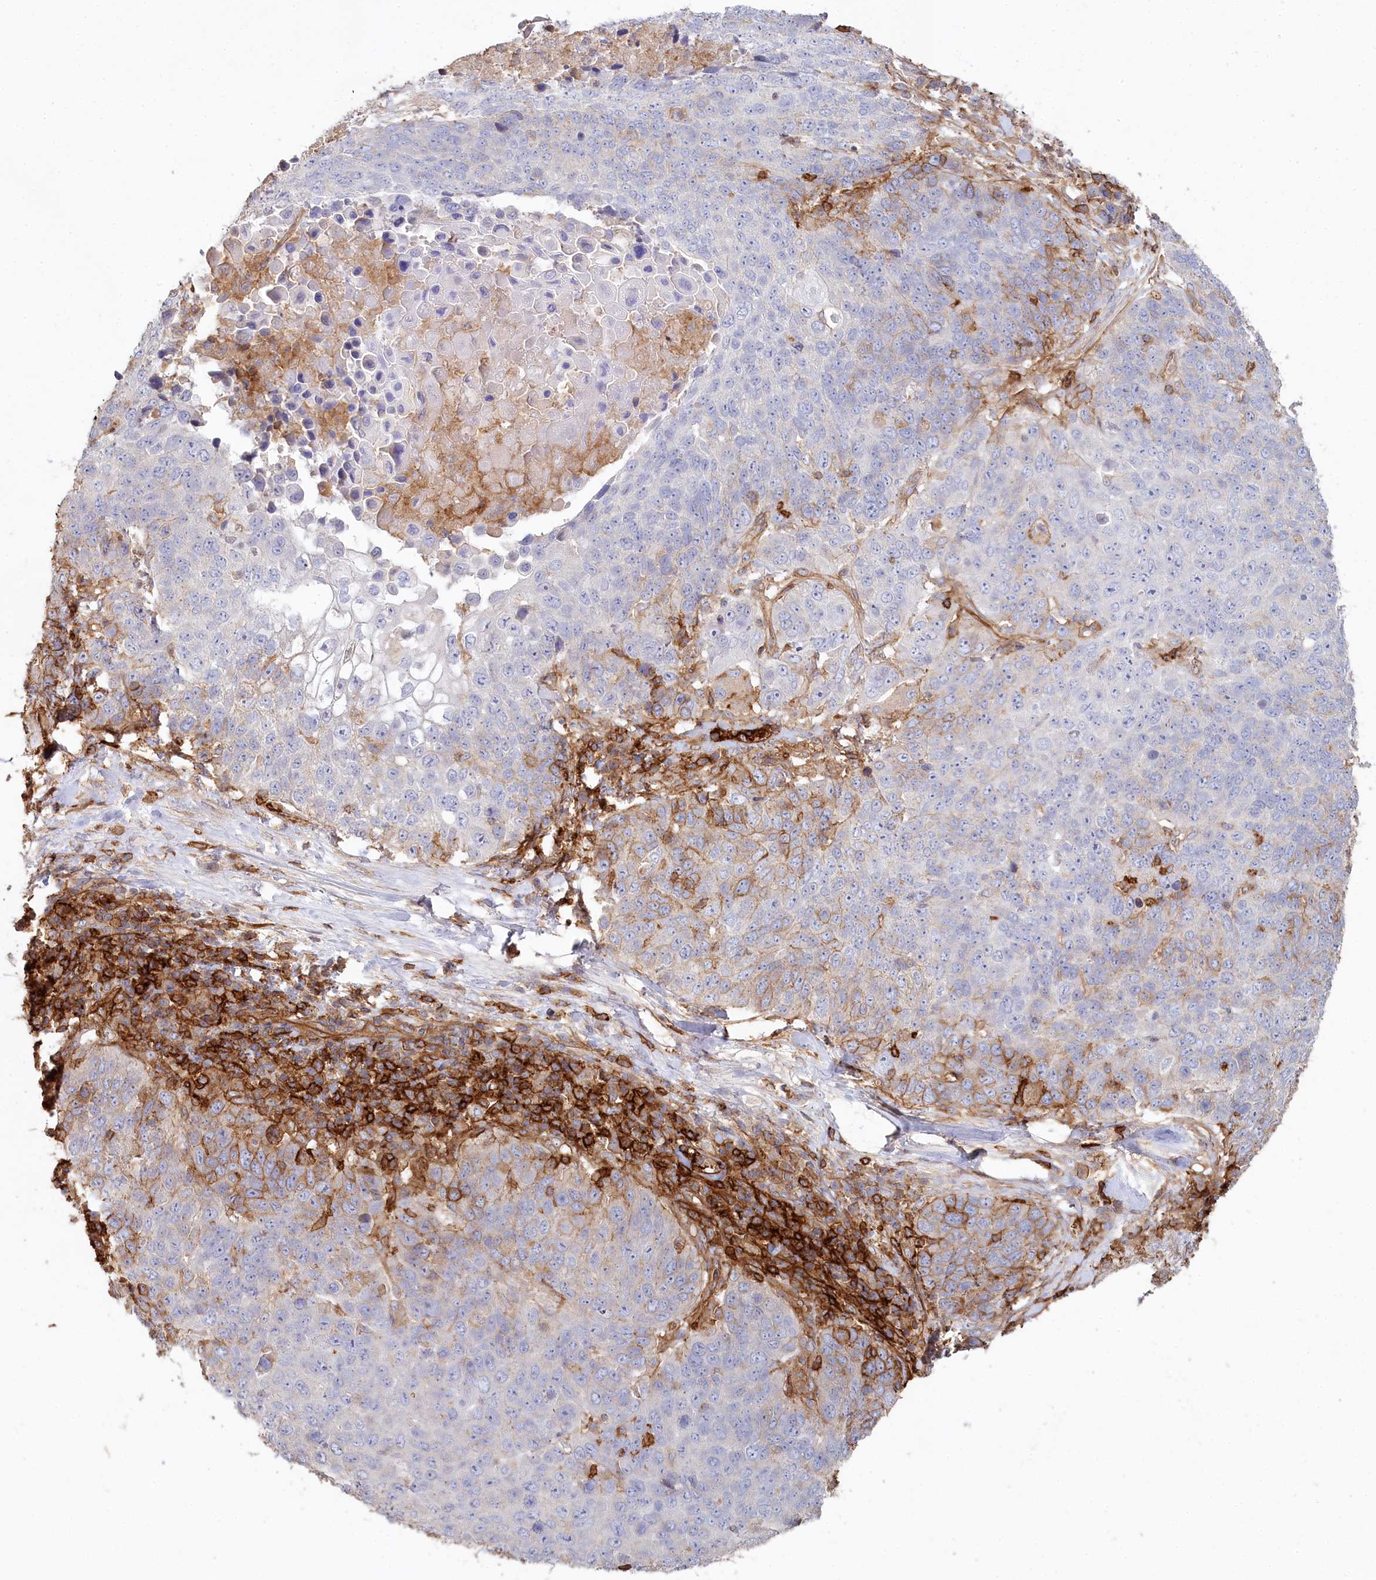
{"staining": {"intensity": "moderate", "quantity": "<25%", "location": "cytoplasmic/membranous"}, "tissue": "lung cancer", "cell_type": "Tumor cells", "image_type": "cancer", "snomed": [{"axis": "morphology", "description": "Normal tissue, NOS"}, {"axis": "morphology", "description": "Squamous cell carcinoma, NOS"}, {"axis": "topography", "description": "Lymph node"}, {"axis": "topography", "description": "Lung"}], "caption": "About <25% of tumor cells in human lung squamous cell carcinoma demonstrate moderate cytoplasmic/membranous protein staining as visualized by brown immunohistochemical staining.", "gene": "RBP5", "patient": {"sex": "male", "age": 66}}